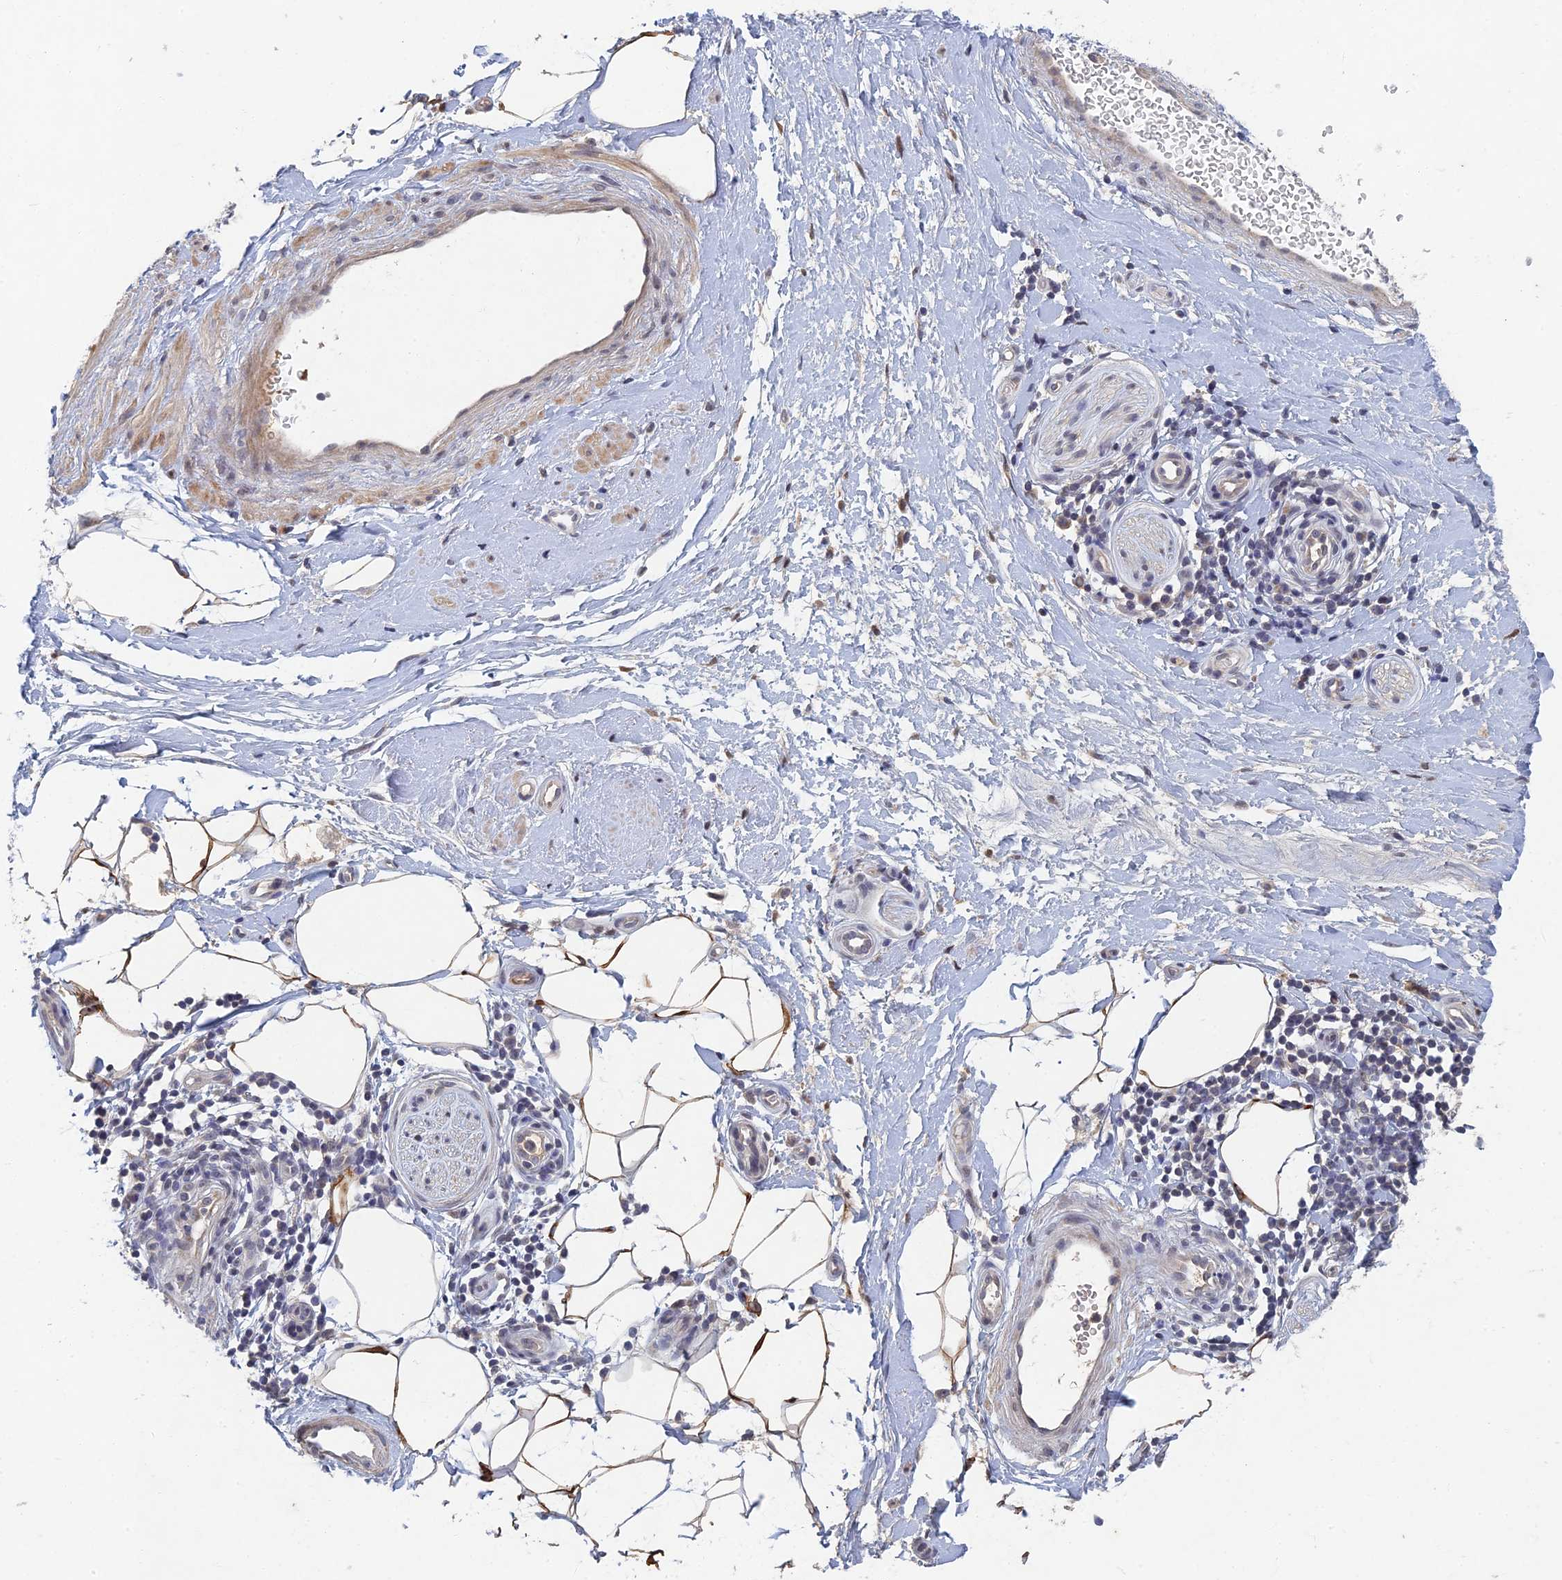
{"staining": {"intensity": "moderate", "quantity": ">75%", "location": "cytoplasmic/membranous"}, "tissue": "adipose tissue", "cell_type": "Adipocytes", "image_type": "normal", "snomed": [{"axis": "morphology", "description": "Normal tissue, NOS"}, {"axis": "topography", "description": "Soft tissue"}, {"axis": "topography", "description": "Adipose tissue"}, {"axis": "topography", "description": "Vascular tissue"}, {"axis": "topography", "description": "Peripheral nerve tissue"}], "caption": "Adipose tissue stained with DAB IHC shows medium levels of moderate cytoplasmic/membranous positivity in approximately >75% of adipocytes.", "gene": "GNA15", "patient": {"sex": "male", "age": 74}}